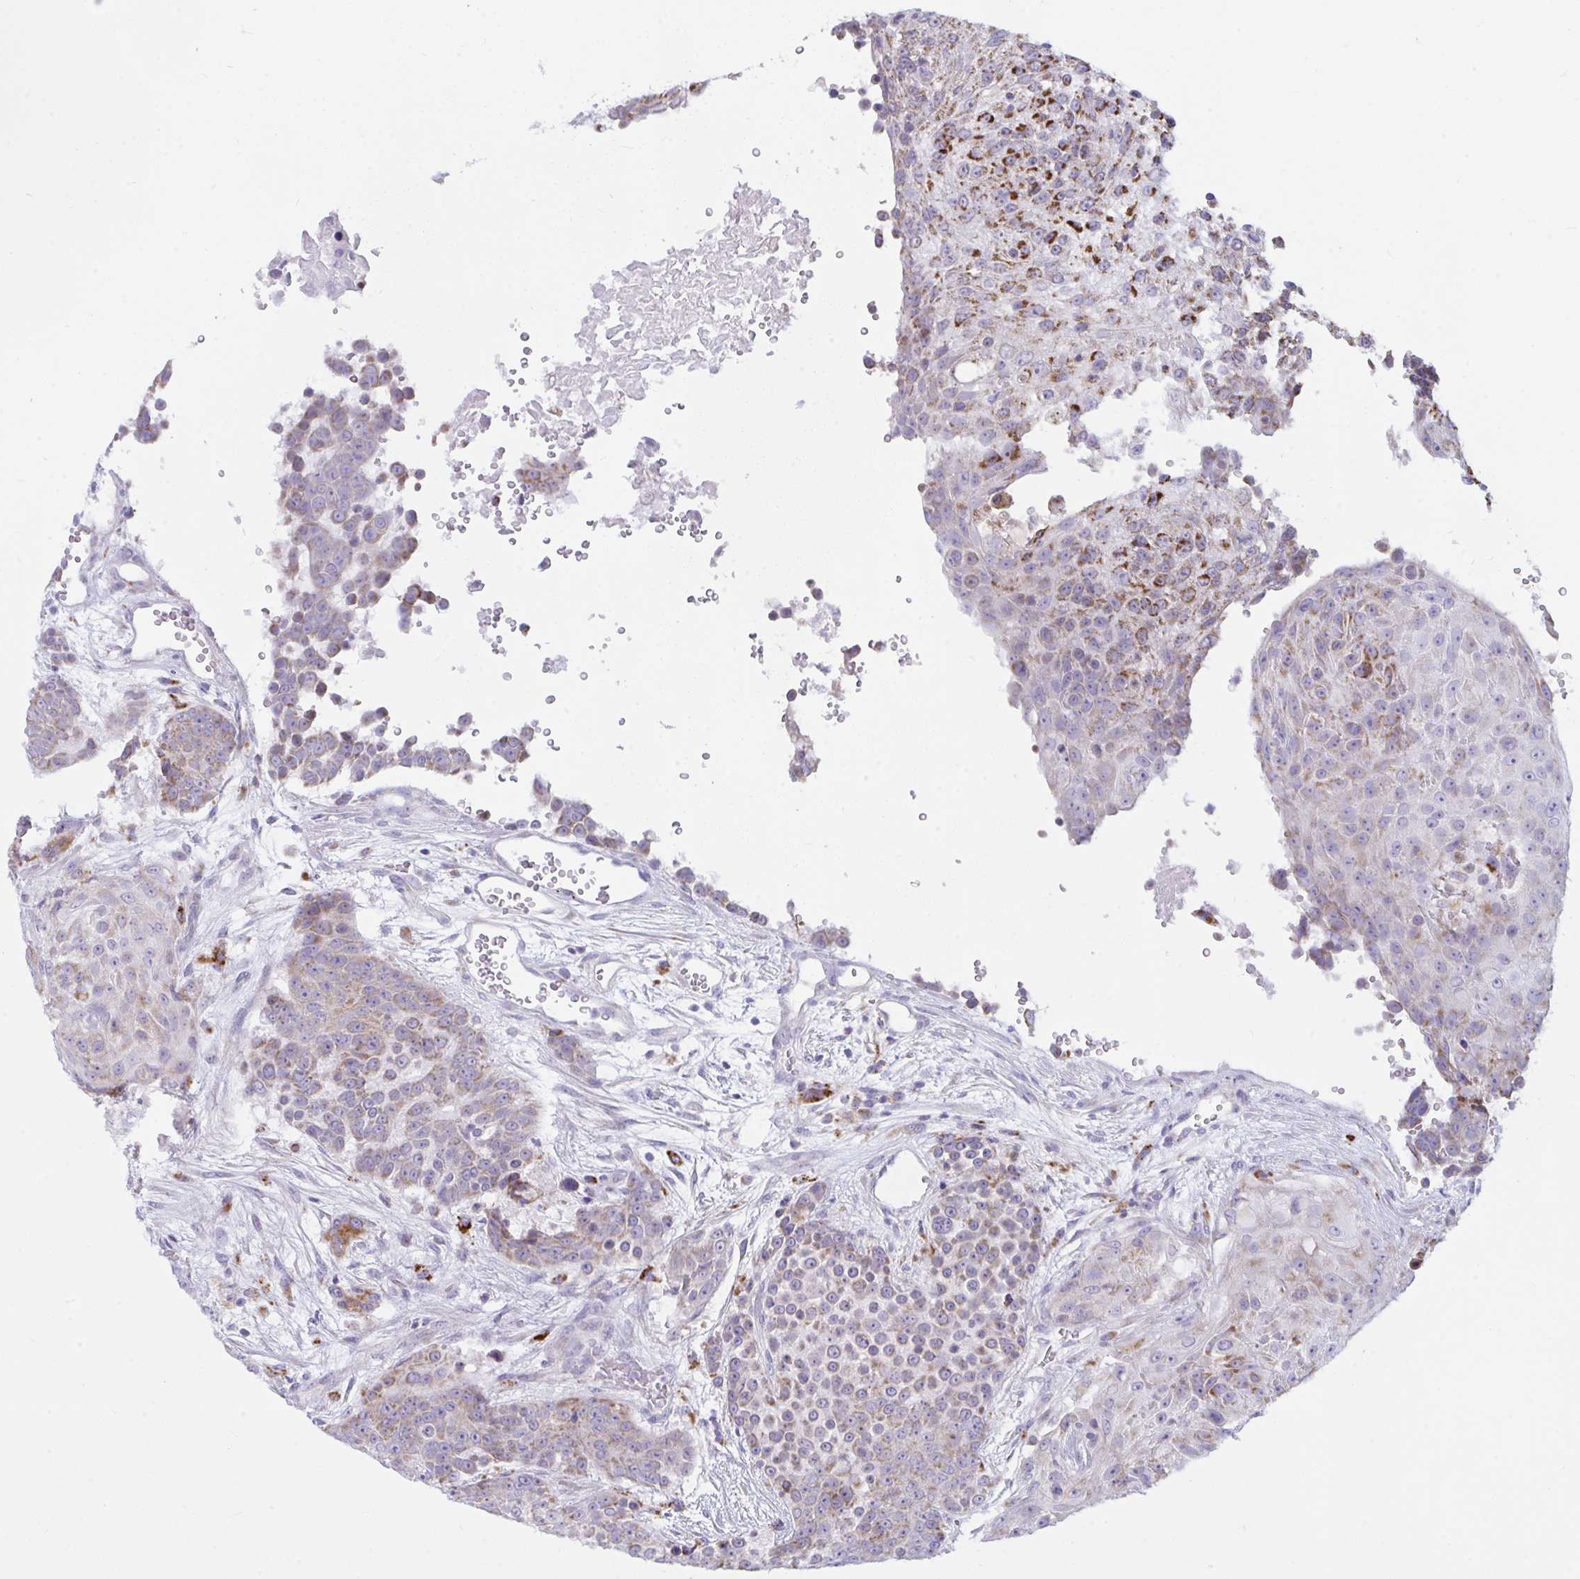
{"staining": {"intensity": "moderate", "quantity": "25%-75%", "location": "cytoplasmic/membranous"}, "tissue": "urothelial cancer", "cell_type": "Tumor cells", "image_type": "cancer", "snomed": [{"axis": "morphology", "description": "Urothelial carcinoma, High grade"}, {"axis": "topography", "description": "Urinary bladder"}], "caption": "Immunohistochemical staining of urothelial cancer shows medium levels of moderate cytoplasmic/membranous protein expression in about 25%-75% of tumor cells.", "gene": "ATG9A", "patient": {"sex": "female", "age": 63}}